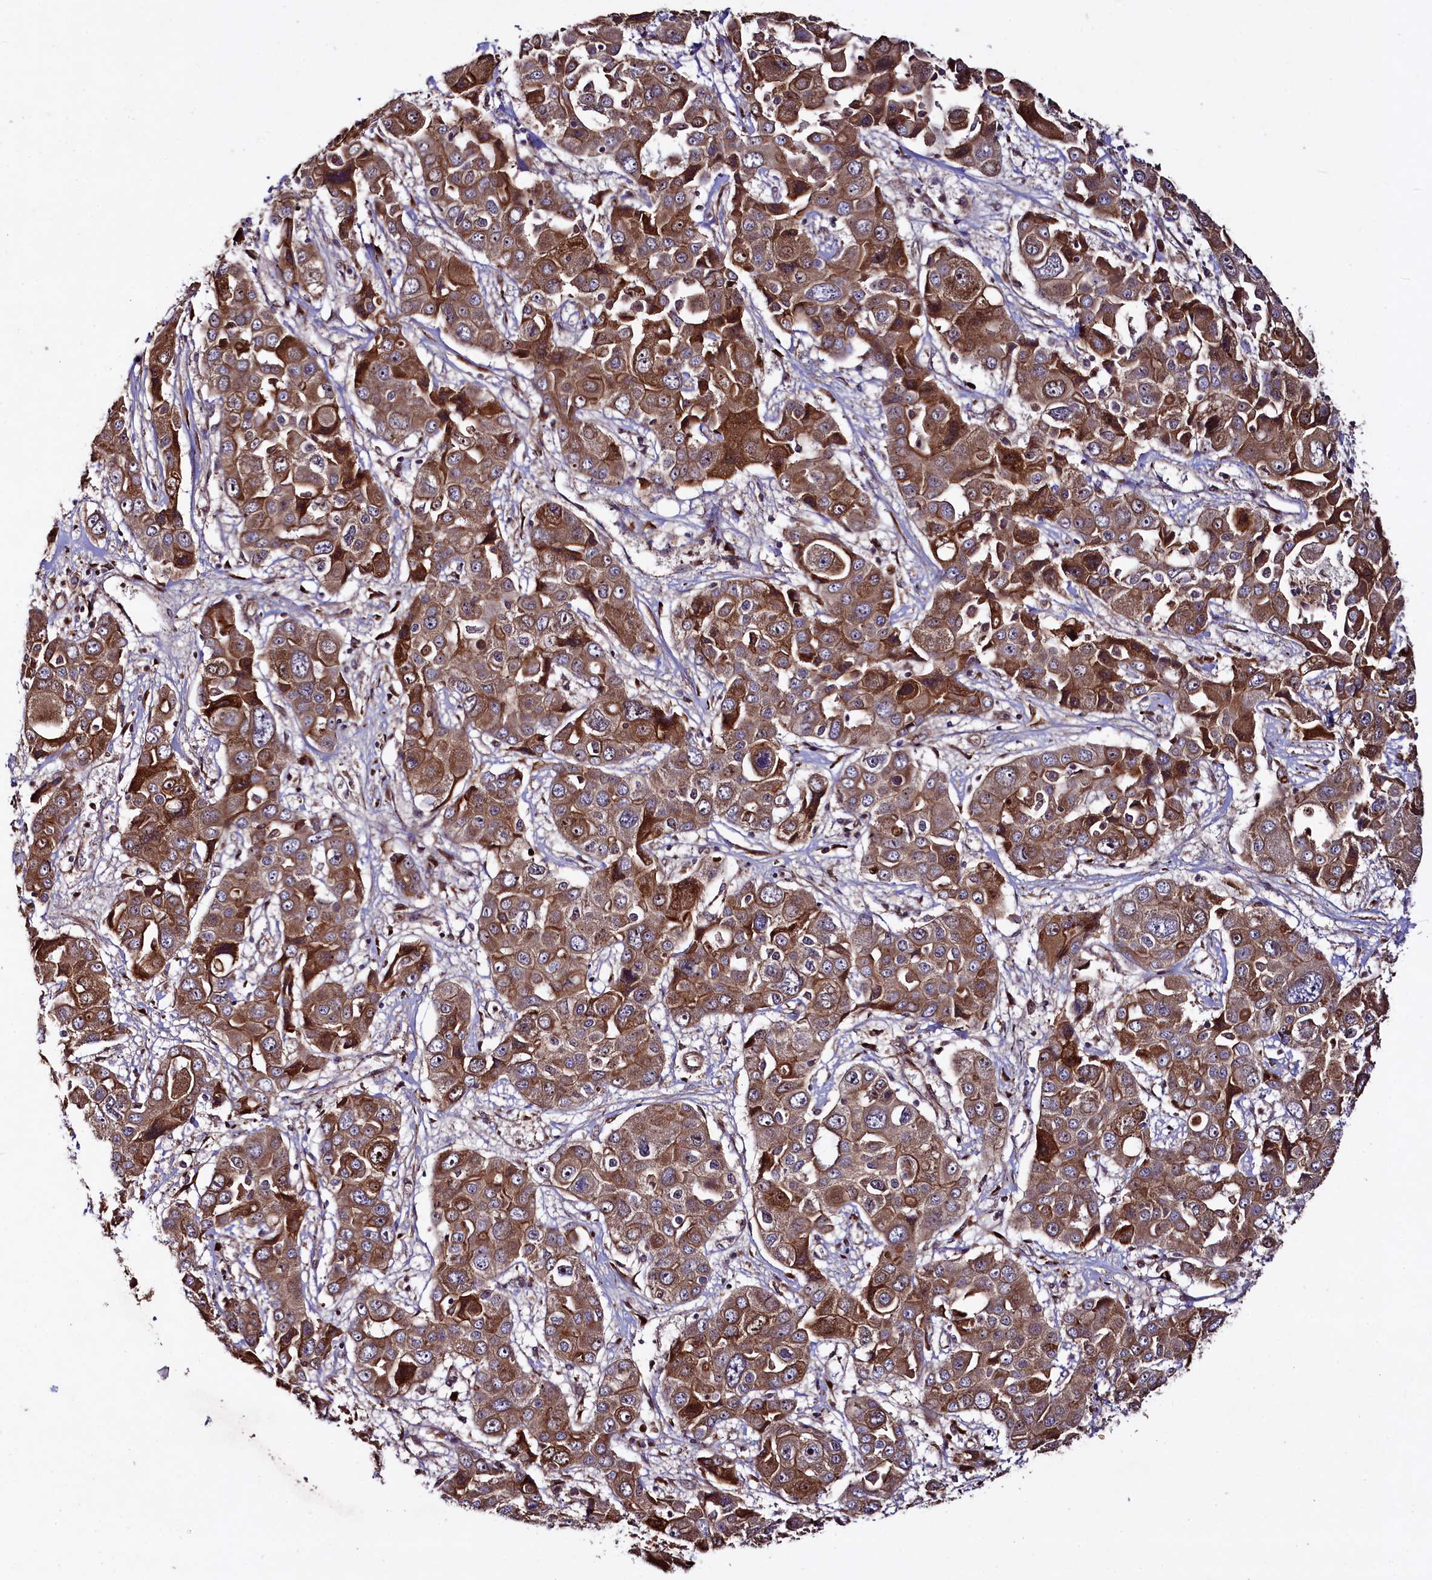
{"staining": {"intensity": "moderate", "quantity": ">75%", "location": "cytoplasmic/membranous"}, "tissue": "liver cancer", "cell_type": "Tumor cells", "image_type": "cancer", "snomed": [{"axis": "morphology", "description": "Cholangiocarcinoma"}, {"axis": "topography", "description": "Liver"}], "caption": "An immunohistochemistry photomicrograph of tumor tissue is shown. Protein staining in brown labels moderate cytoplasmic/membranous positivity in liver cholangiocarcinoma within tumor cells.", "gene": "CCDC102A", "patient": {"sex": "male", "age": 67}}